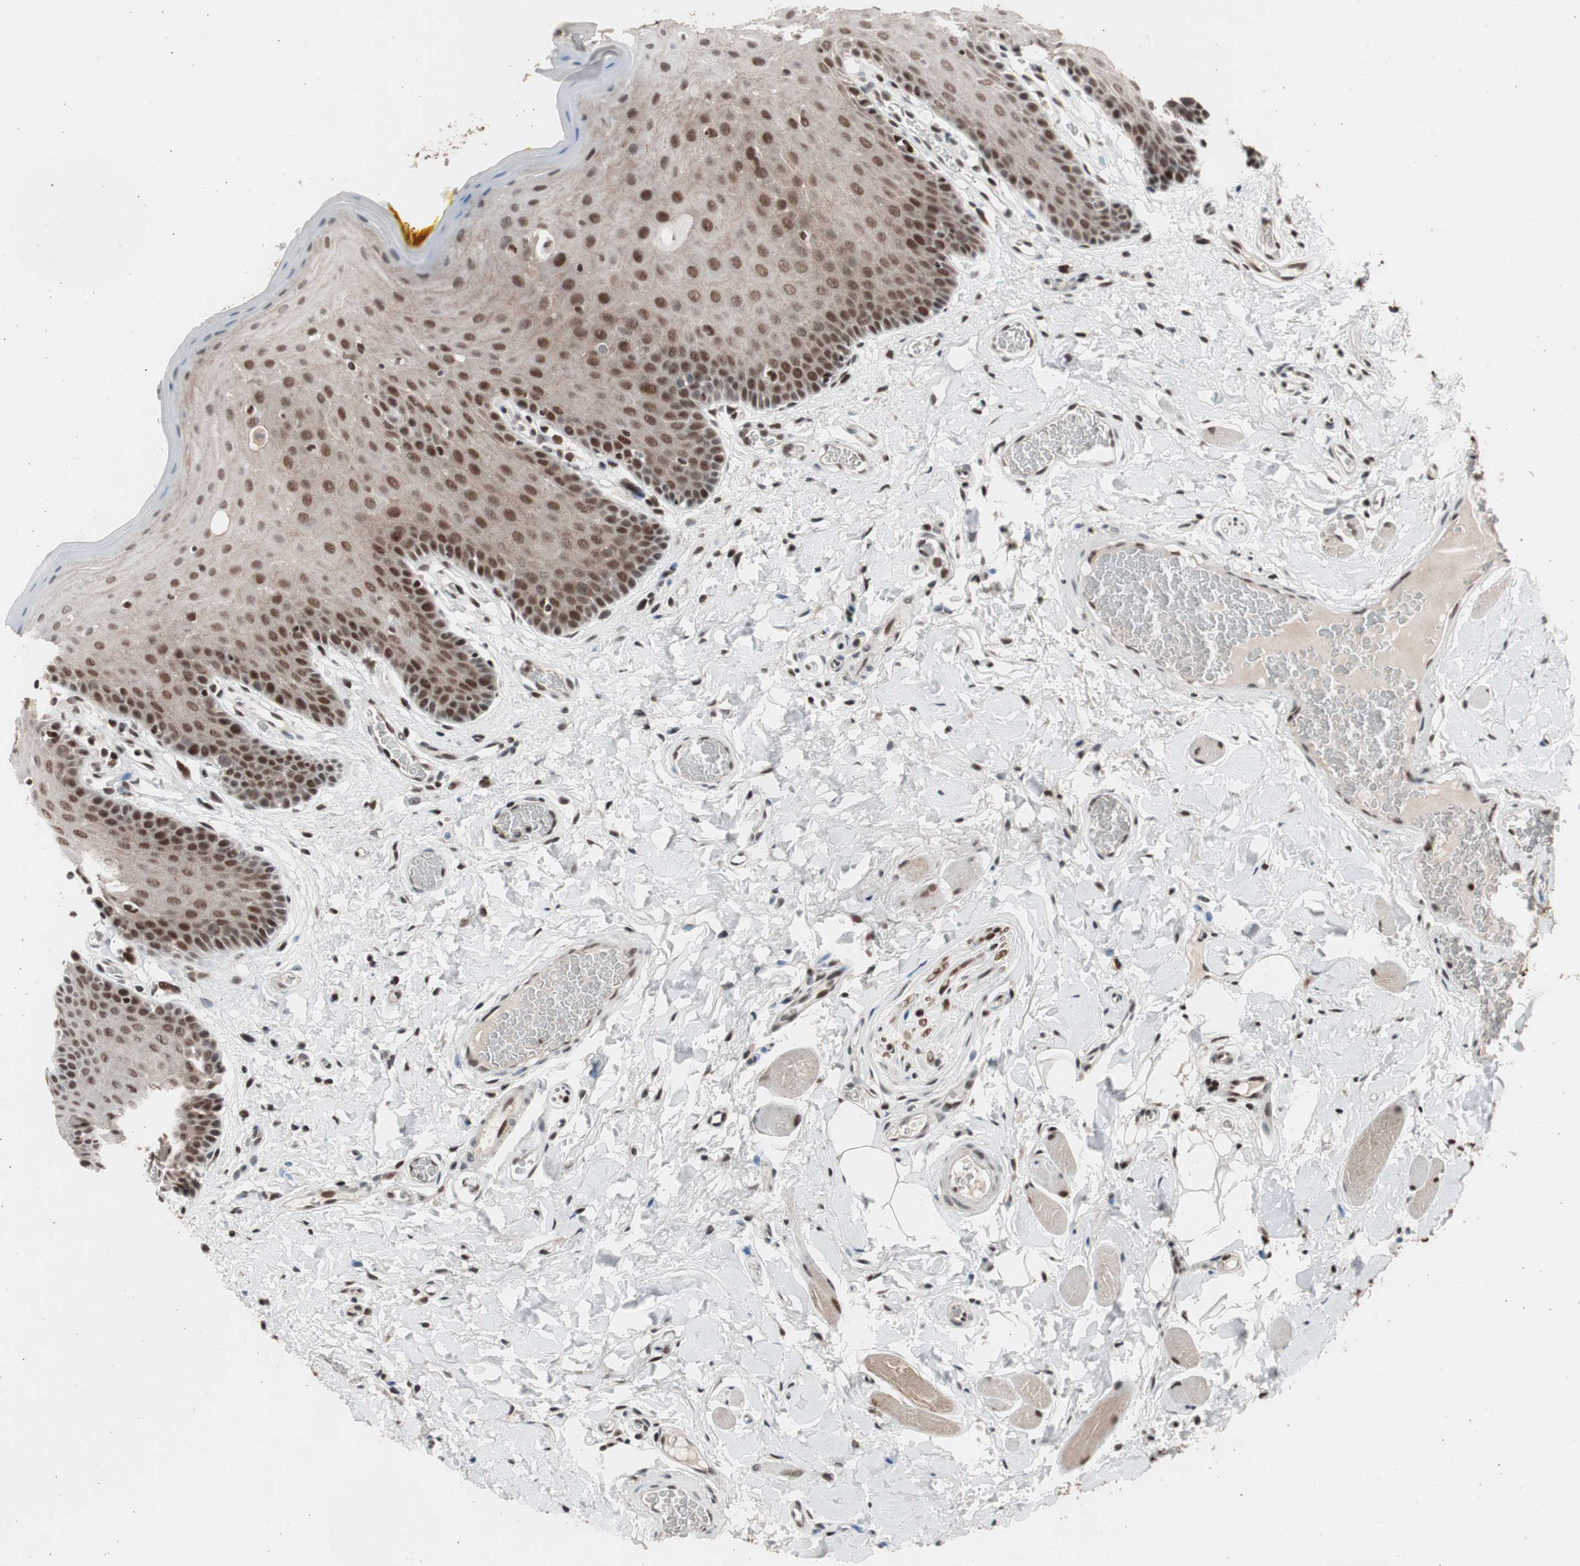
{"staining": {"intensity": "moderate", "quantity": ">75%", "location": "nuclear"}, "tissue": "oral mucosa", "cell_type": "Squamous epithelial cells", "image_type": "normal", "snomed": [{"axis": "morphology", "description": "Normal tissue, NOS"}, {"axis": "topography", "description": "Oral tissue"}], "caption": "Protein staining by immunohistochemistry exhibits moderate nuclear expression in approximately >75% of squamous epithelial cells in normal oral mucosa. The staining was performed using DAB (3,3'-diaminobenzidine), with brown indicating positive protein expression. Nuclei are stained blue with hematoxylin.", "gene": "RPA1", "patient": {"sex": "male", "age": 54}}